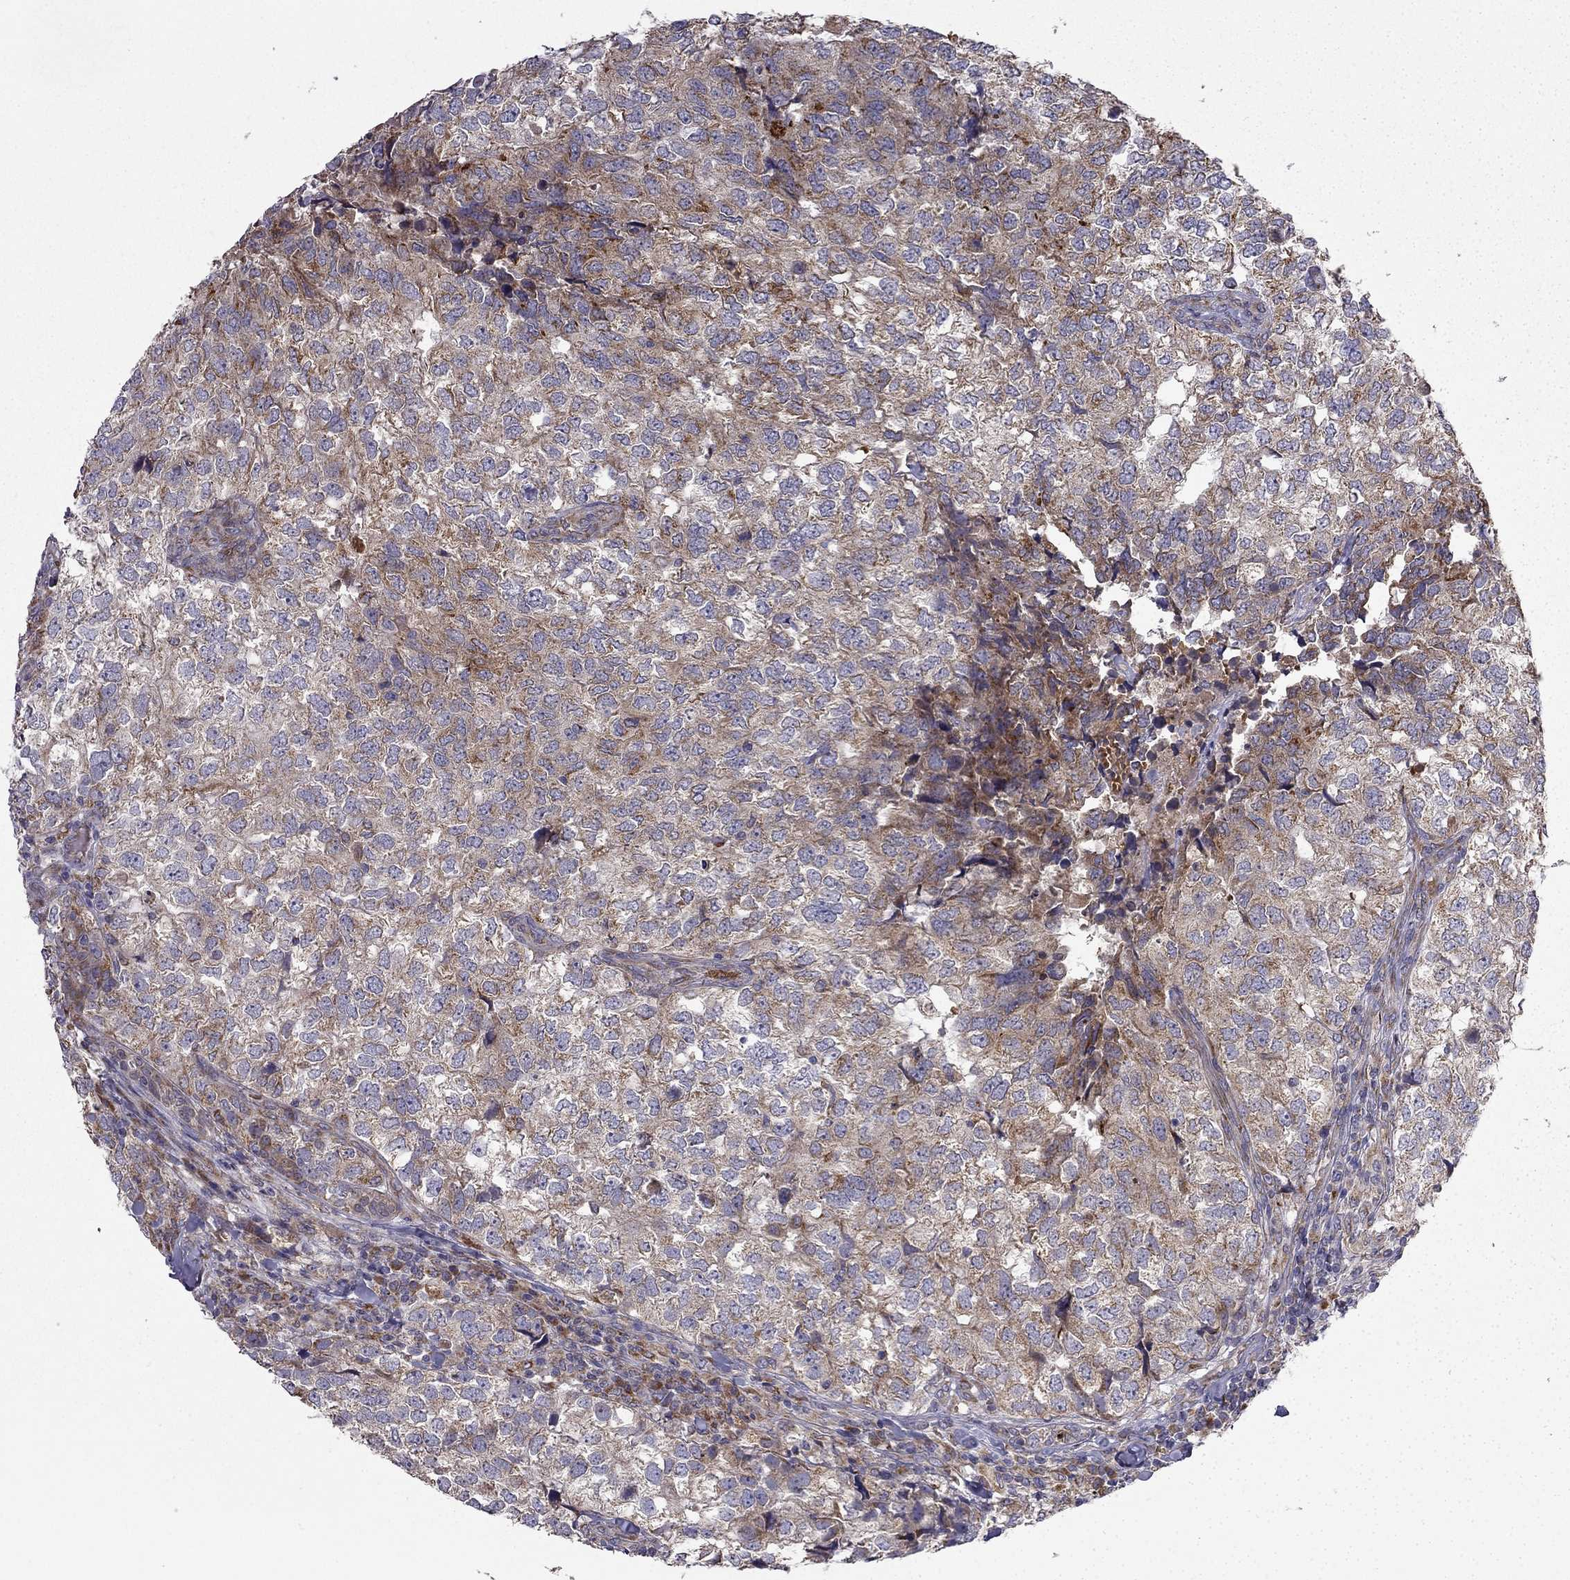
{"staining": {"intensity": "moderate", "quantity": "25%-75%", "location": "cytoplasmic/membranous"}, "tissue": "breast cancer", "cell_type": "Tumor cells", "image_type": "cancer", "snomed": [{"axis": "morphology", "description": "Duct carcinoma"}, {"axis": "topography", "description": "Breast"}], "caption": "Breast intraductal carcinoma stained with a brown dye displays moderate cytoplasmic/membranous positive staining in approximately 25%-75% of tumor cells.", "gene": "B4GALT7", "patient": {"sex": "female", "age": 30}}